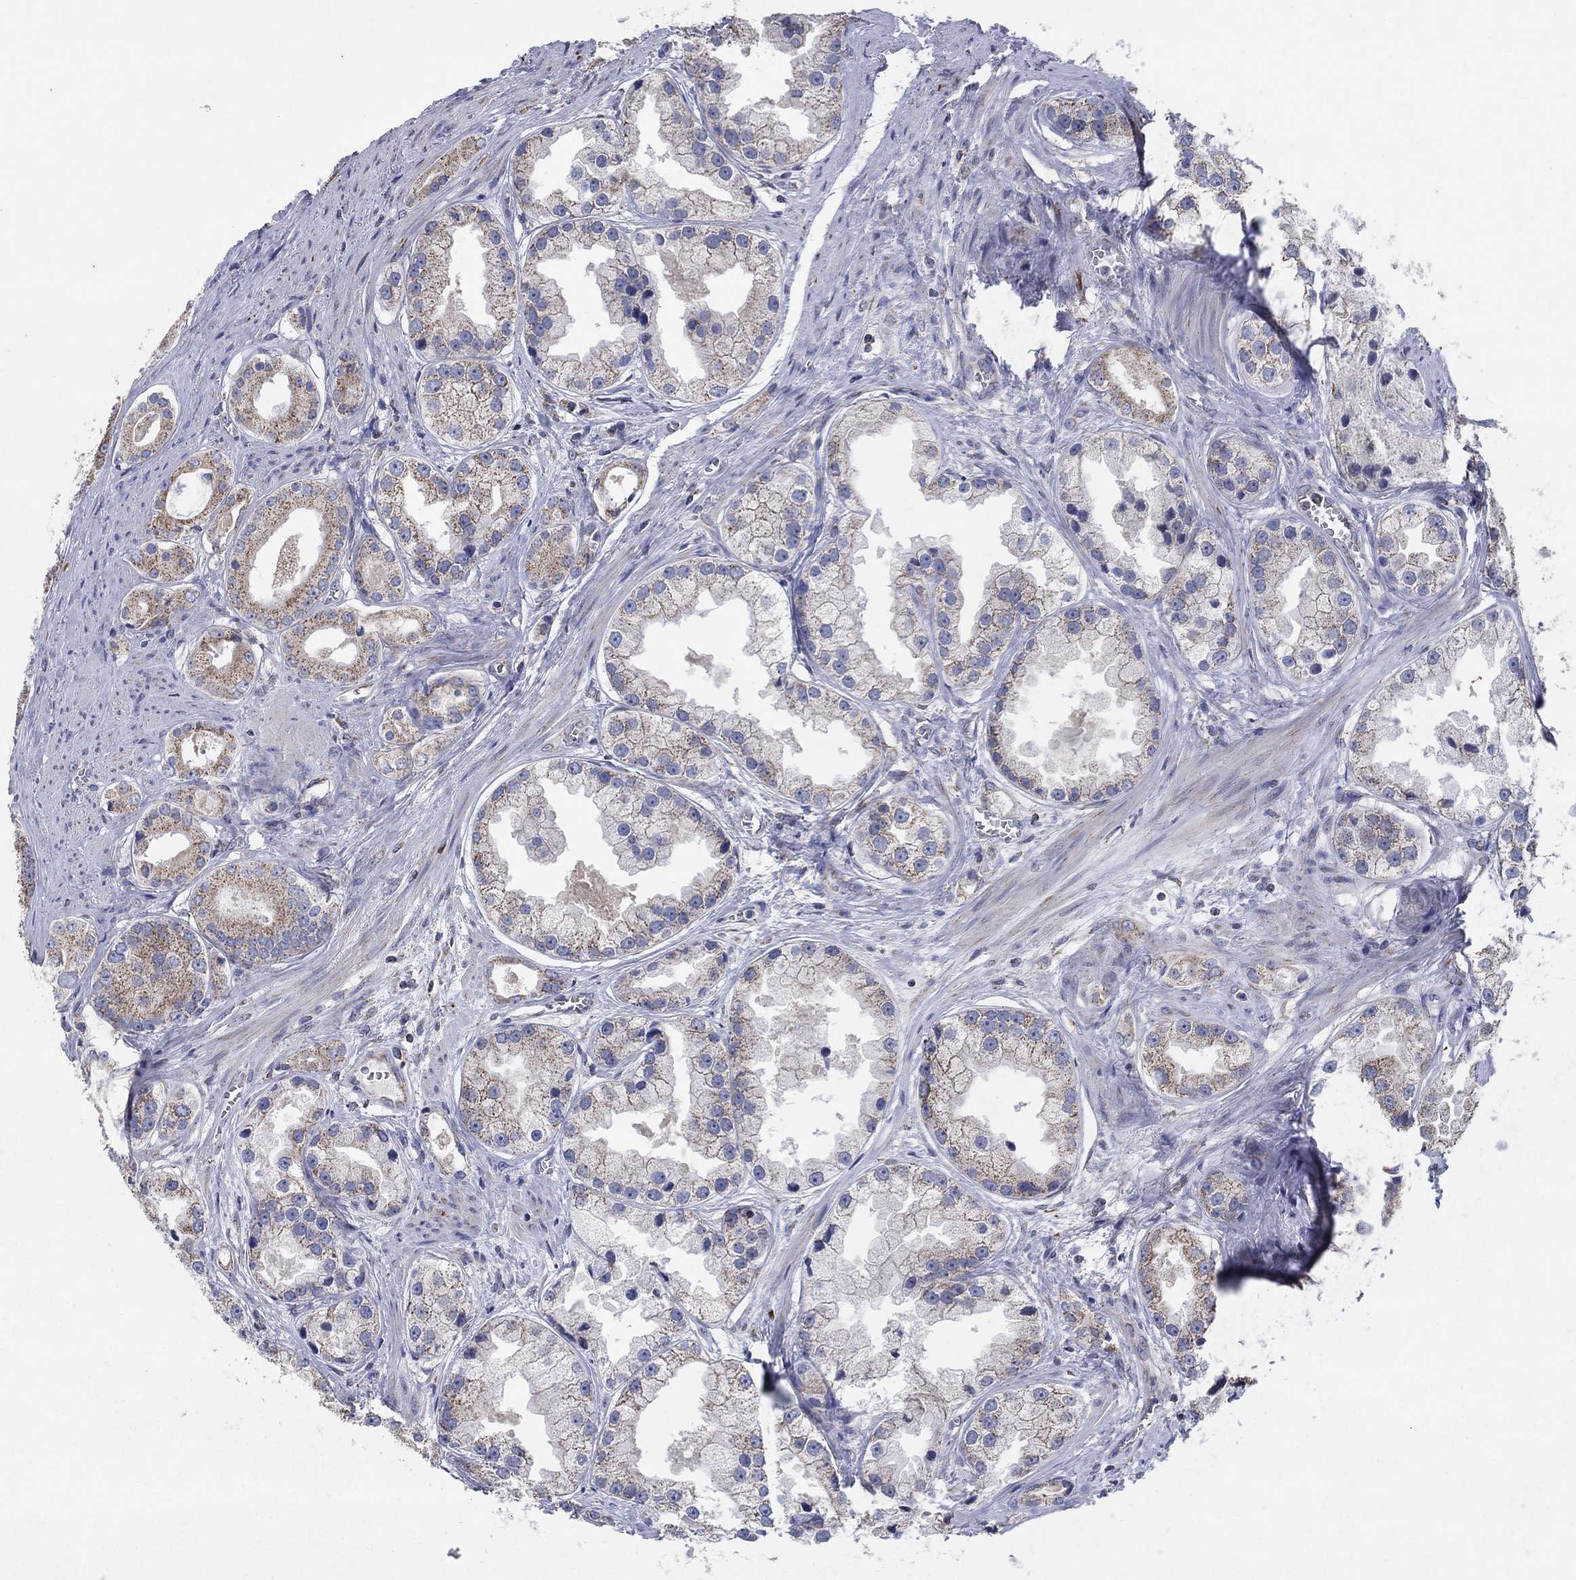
{"staining": {"intensity": "moderate", "quantity": "25%-75%", "location": "cytoplasmic/membranous"}, "tissue": "prostate cancer", "cell_type": "Tumor cells", "image_type": "cancer", "snomed": [{"axis": "morphology", "description": "Adenocarcinoma, NOS"}, {"axis": "topography", "description": "Prostate"}], "caption": "High-magnification brightfield microscopy of prostate adenocarcinoma stained with DAB (3,3'-diaminobenzidine) (brown) and counterstained with hematoxylin (blue). tumor cells exhibit moderate cytoplasmic/membranous expression is identified in approximately25%-75% of cells.", "gene": "C9orf85", "patient": {"sex": "male", "age": 61}}